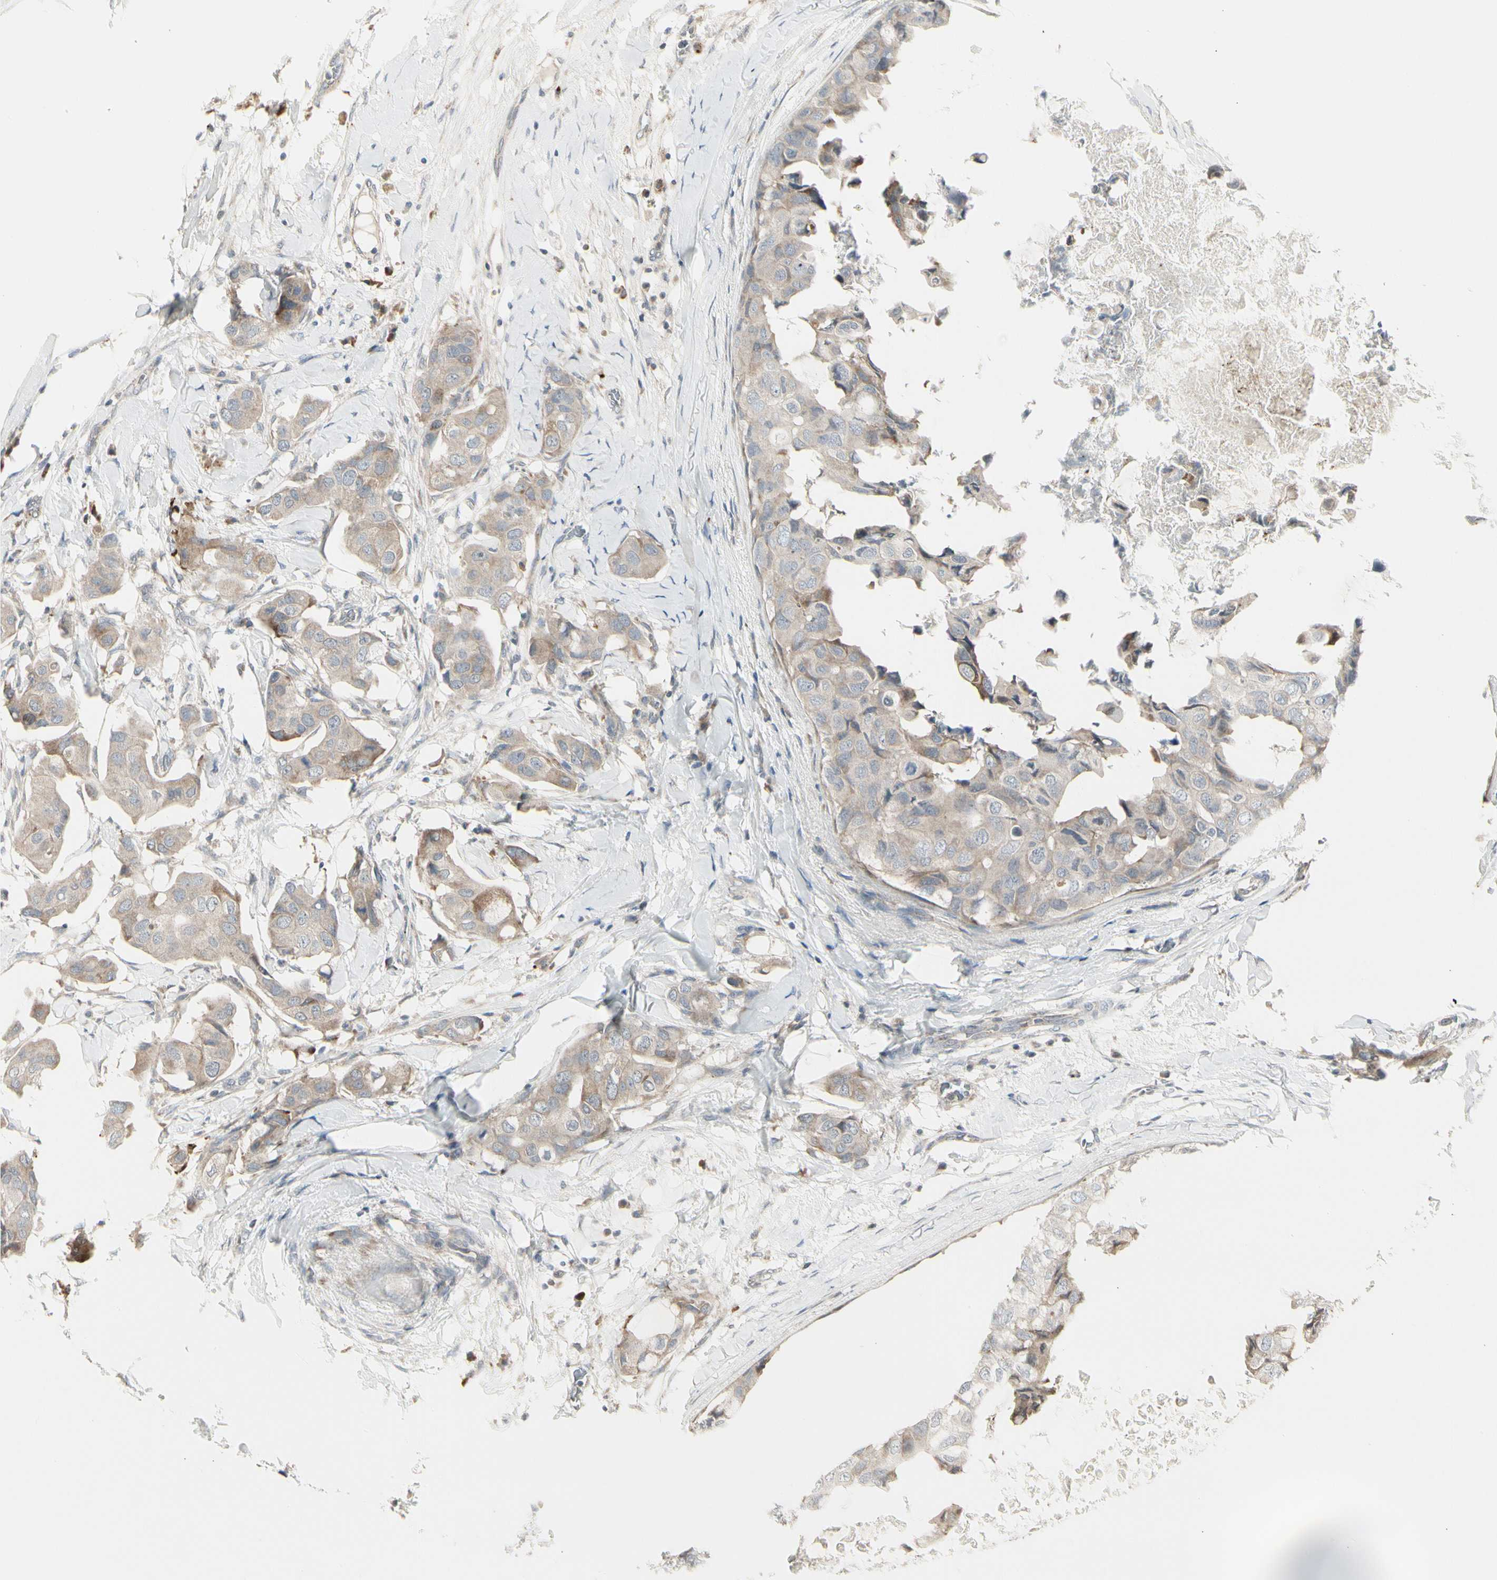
{"staining": {"intensity": "weak", "quantity": "25%-75%", "location": "cytoplasmic/membranous"}, "tissue": "breast cancer", "cell_type": "Tumor cells", "image_type": "cancer", "snomed": [{"axis": "morphology", "description": "Duct carcinoma"}, {"axis": "topography", "description": "Breast"}], "caption": "IHC (DAB) staining of human breast cancer demonstrates weak cytoplasmic/membranous protein positivity in approximately 25%-75% of tumor cells.", "gene": "GRN", "patient": {"sex": "female", "age": 40}}